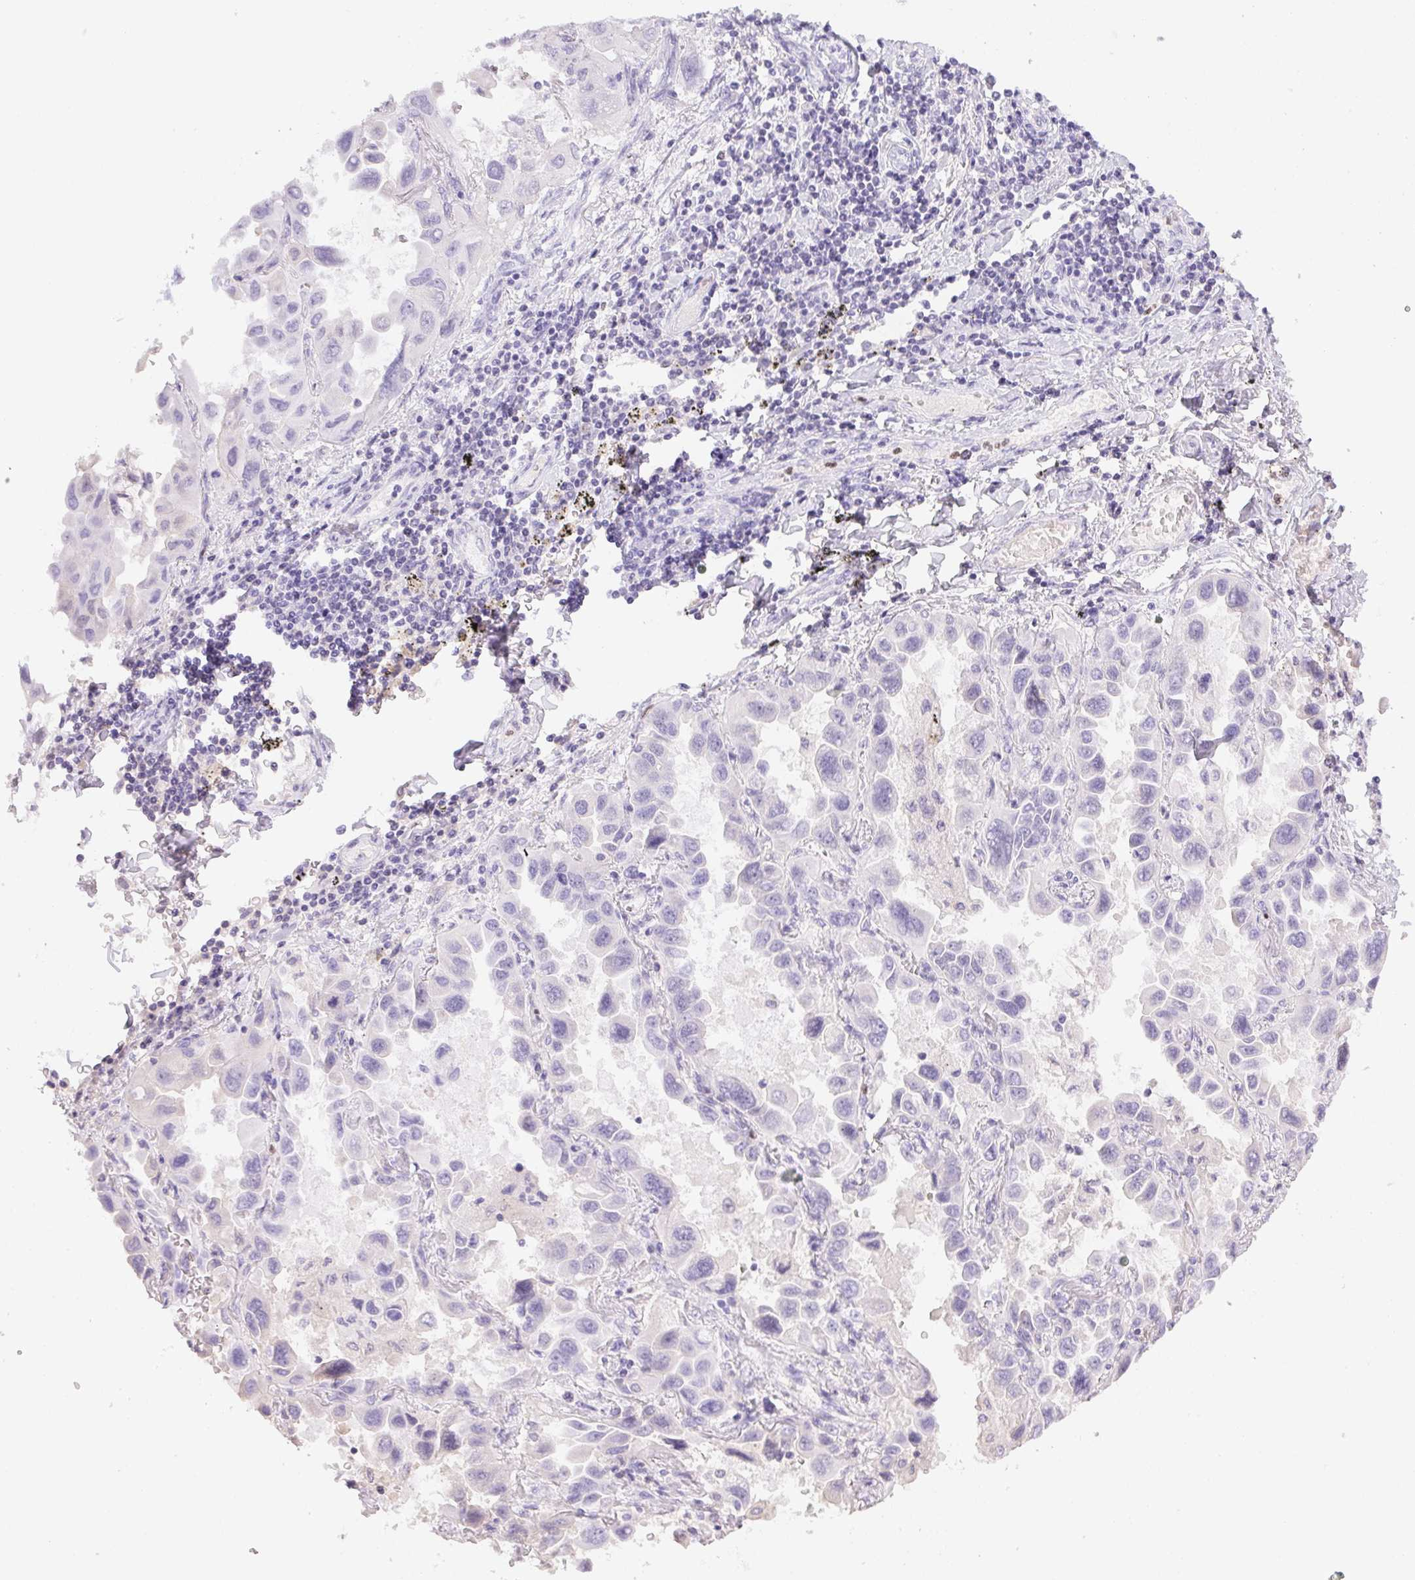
{"staining": {"intensity": "negative", "quantity": "none", "location": "none"}, "tissue": "lung cancer", "cell_type": "Tumor cells", "image_type": "cancer", "snomed": [{"axis": "morphology", "description": "Adenocarcinoma, NOS"}, {"axis": "topography", "description": "Lung"}], "caption": "The photomicrograph reveals no staining of tumor cells in lung cancer. (DAB (3,3'-diaminobenzidine) IHC visualized using brightfield microscopy, high magnification).", "gene": "PADI4", "patient": {"sex": "male", "age": 64}}